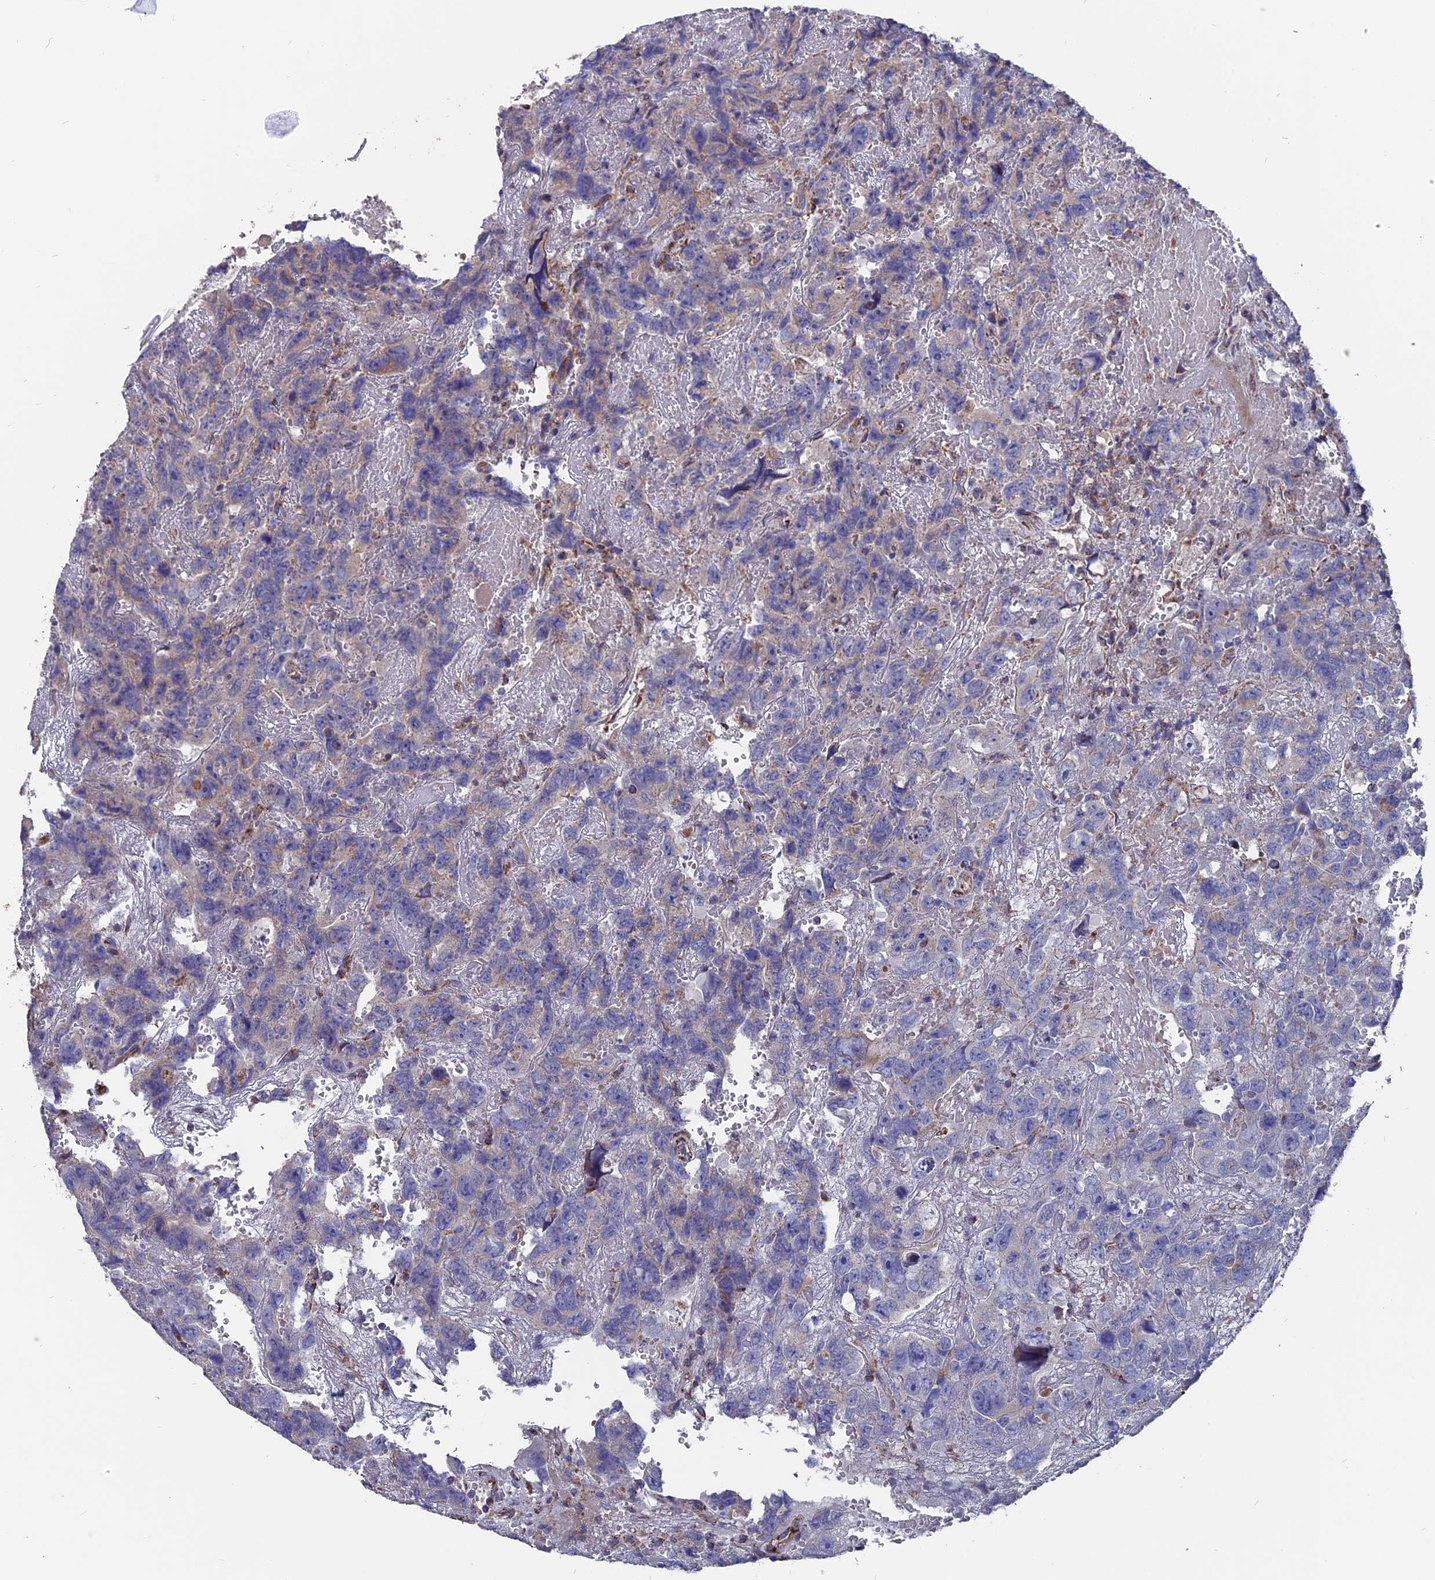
{"staining": {"intensity": "weak", "quantity": "<25%", "location": "cytoplasmic/membranous"}, "tissue": "testis cancer", "cell_type": "Tumor cells", "image_type": "cancer", "snomed": [{"axis": "morphology", "description": "Carcinoma, Embryonal, NOS"}, {"axis": "topography", "description": "Testis"}], "caption": "Tumor cells show no significant protein staining in testis cancer (embryonal carcinoma).", "gene": "TGFA", "patient": {"sex": "male", "age": 45}}